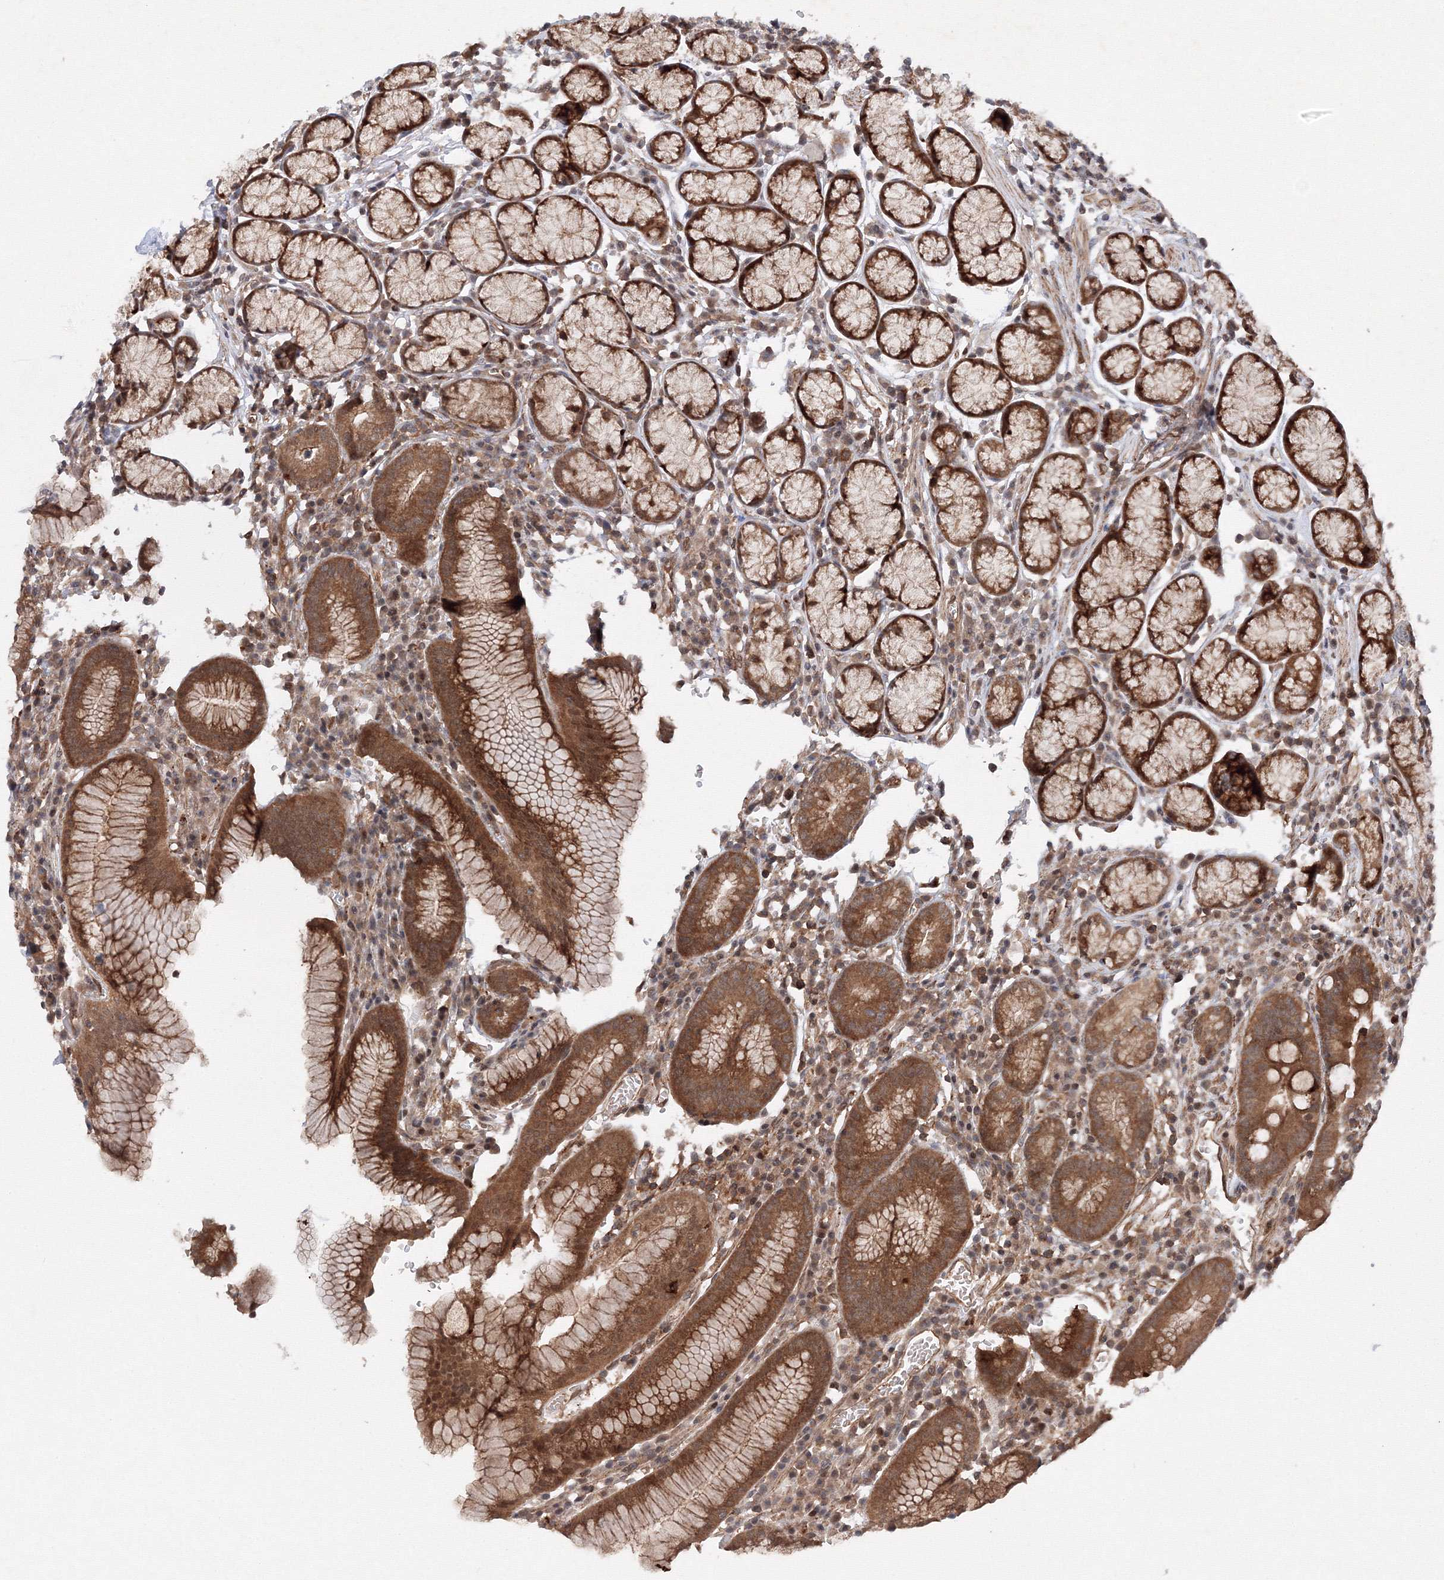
{"staining": {"intensity": "moderate", "quantity": ">75%", "location": "cytoplasmic/membranous"}, "tissue": "stomach", "cell_type": "Glandular cells", "image_type": "normal", "snomed": [{"axis": "morphology", "description": "Normal tissue, NOS"}, {"axis": "topography", "description": "Stomach"}], "caption": "Stomach stained with IHC shows moderate cytoplasmic/membranous positivity in approximately >75% of glandular cells.", "gene": "DCTD", "patient": {"sex": "male", "age": 55}}